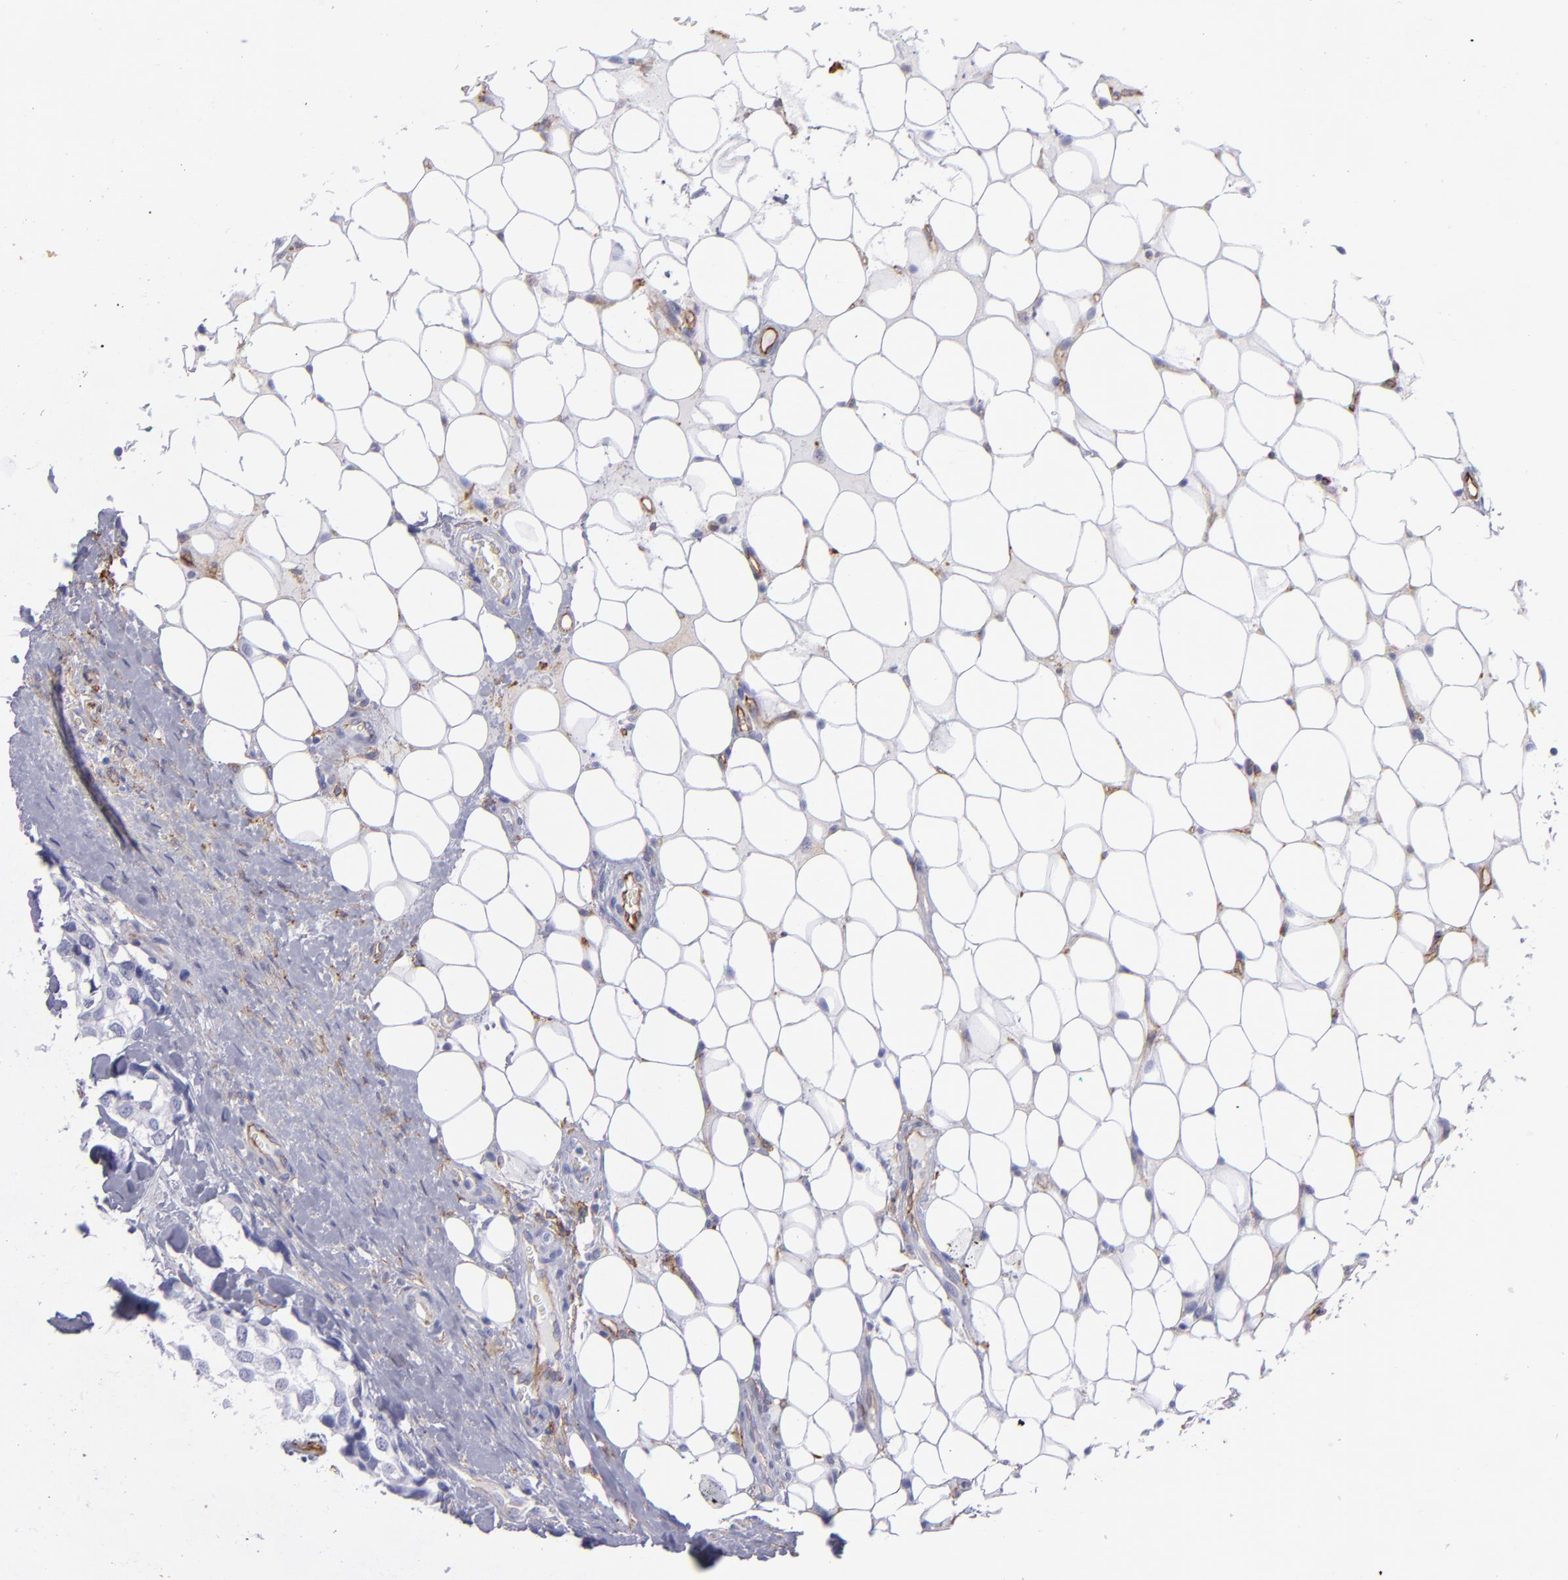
{"staining": {"intensity": "negative", "quantity": "none", "location": "none"}, "tissue": "breast cancer", "cell_type": "Tumor cells", "image_type": "cancer", "snomed": [{"axis": "morphology", "description": "Duct carcinoma"}, {"axis": "topography", "description": "Breast"}], "caption": "IHC of breast cancer shows no staining in tumor cells.", "gene": "ACE", "patient": {"sex": "female", "age": 68}}